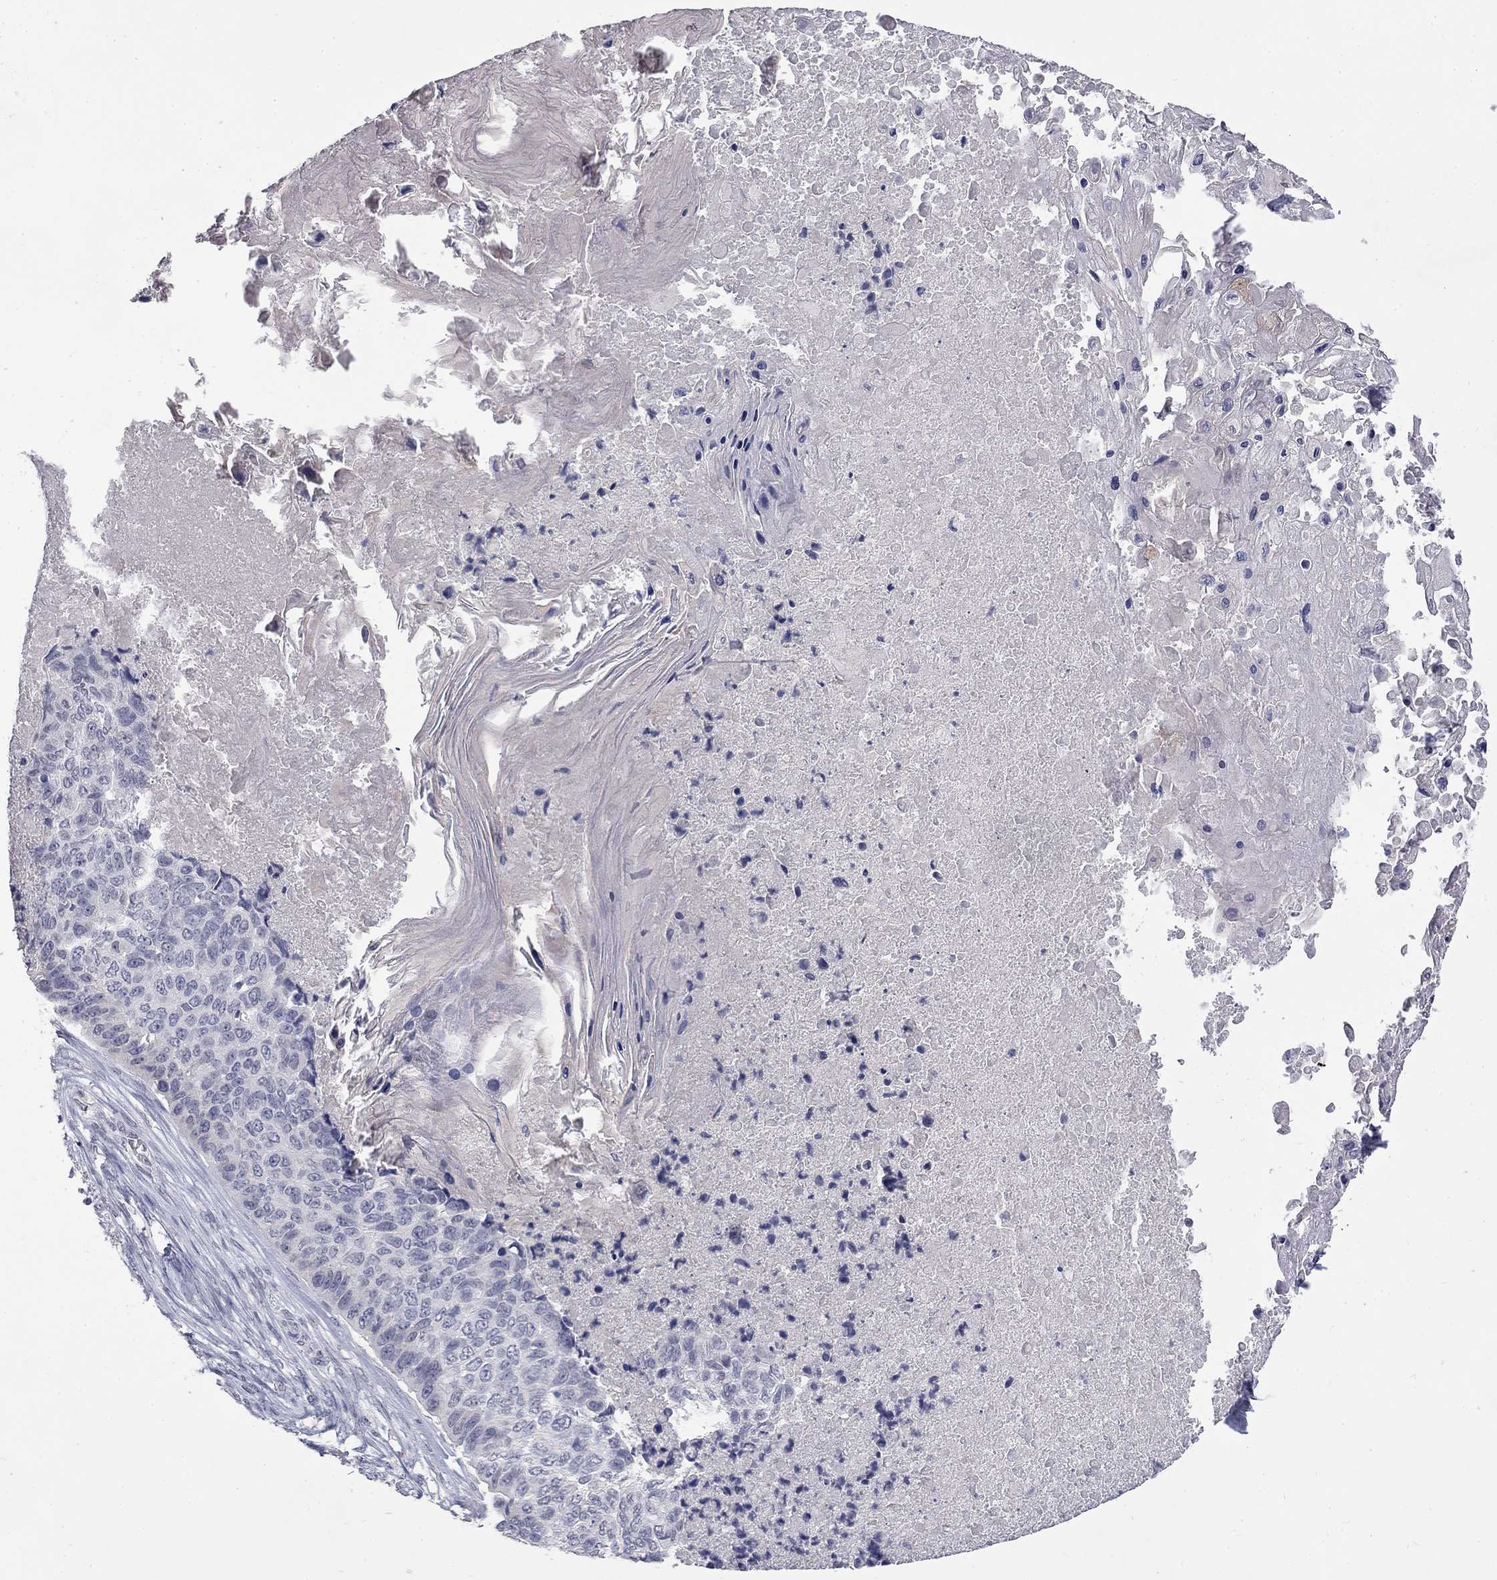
{"staining": {"intensity": "negative", "quantity": "none", "location": "none"}, "tissue": "lung cancer", "cell_type": "Tumor cells", "image_type": "cancer", "snomed": [{"axis": "morphology", "description": "Squamous cell carcinoma, NOS"}, {"axis": "topography", "description": "Lung"}], "caption": "The photomicrograph shows no staining of tumor cells in lung squamous cell carcinoma.", "gene": "SLC51A", "patient": {"sex": "male", "age": 69}}